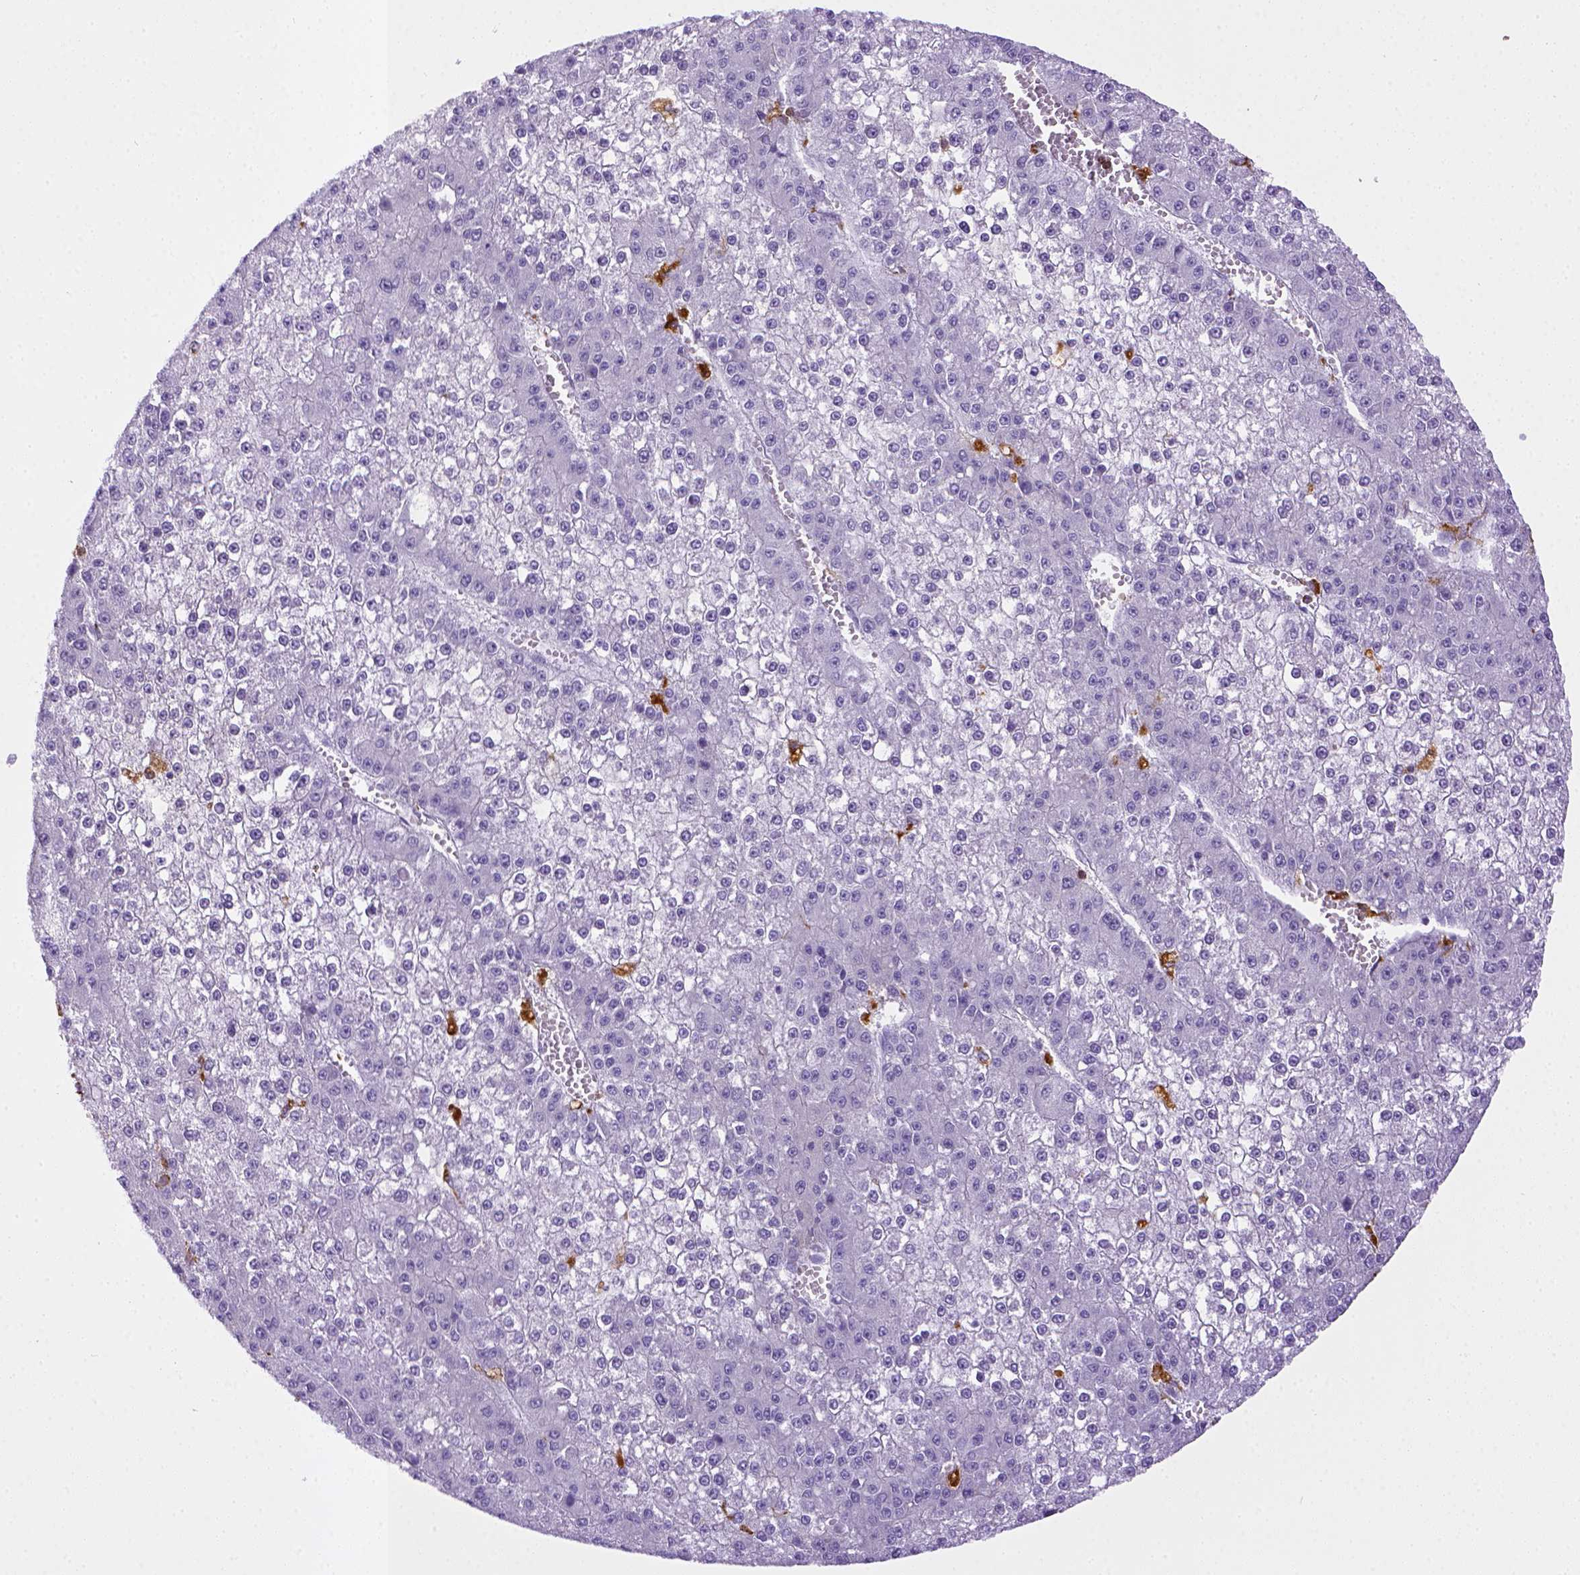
{"staining": {"intensity": "negative", "quantity": "none", "location": "none"}, "tissue": "liver cancer", "cell_type": "Tumor cells", "image_type": "cancer", "snomed": [{"axis": "morphology", "description": "Carcinoma, Hepatocellular, NOS"}, {"axis": "topography", "description": "Liver"}], "caption": "There is no significant positivity in tumor cells of liver cancer.", "gene": "CD68", "patient": {"sex": "female", "age": 73}}